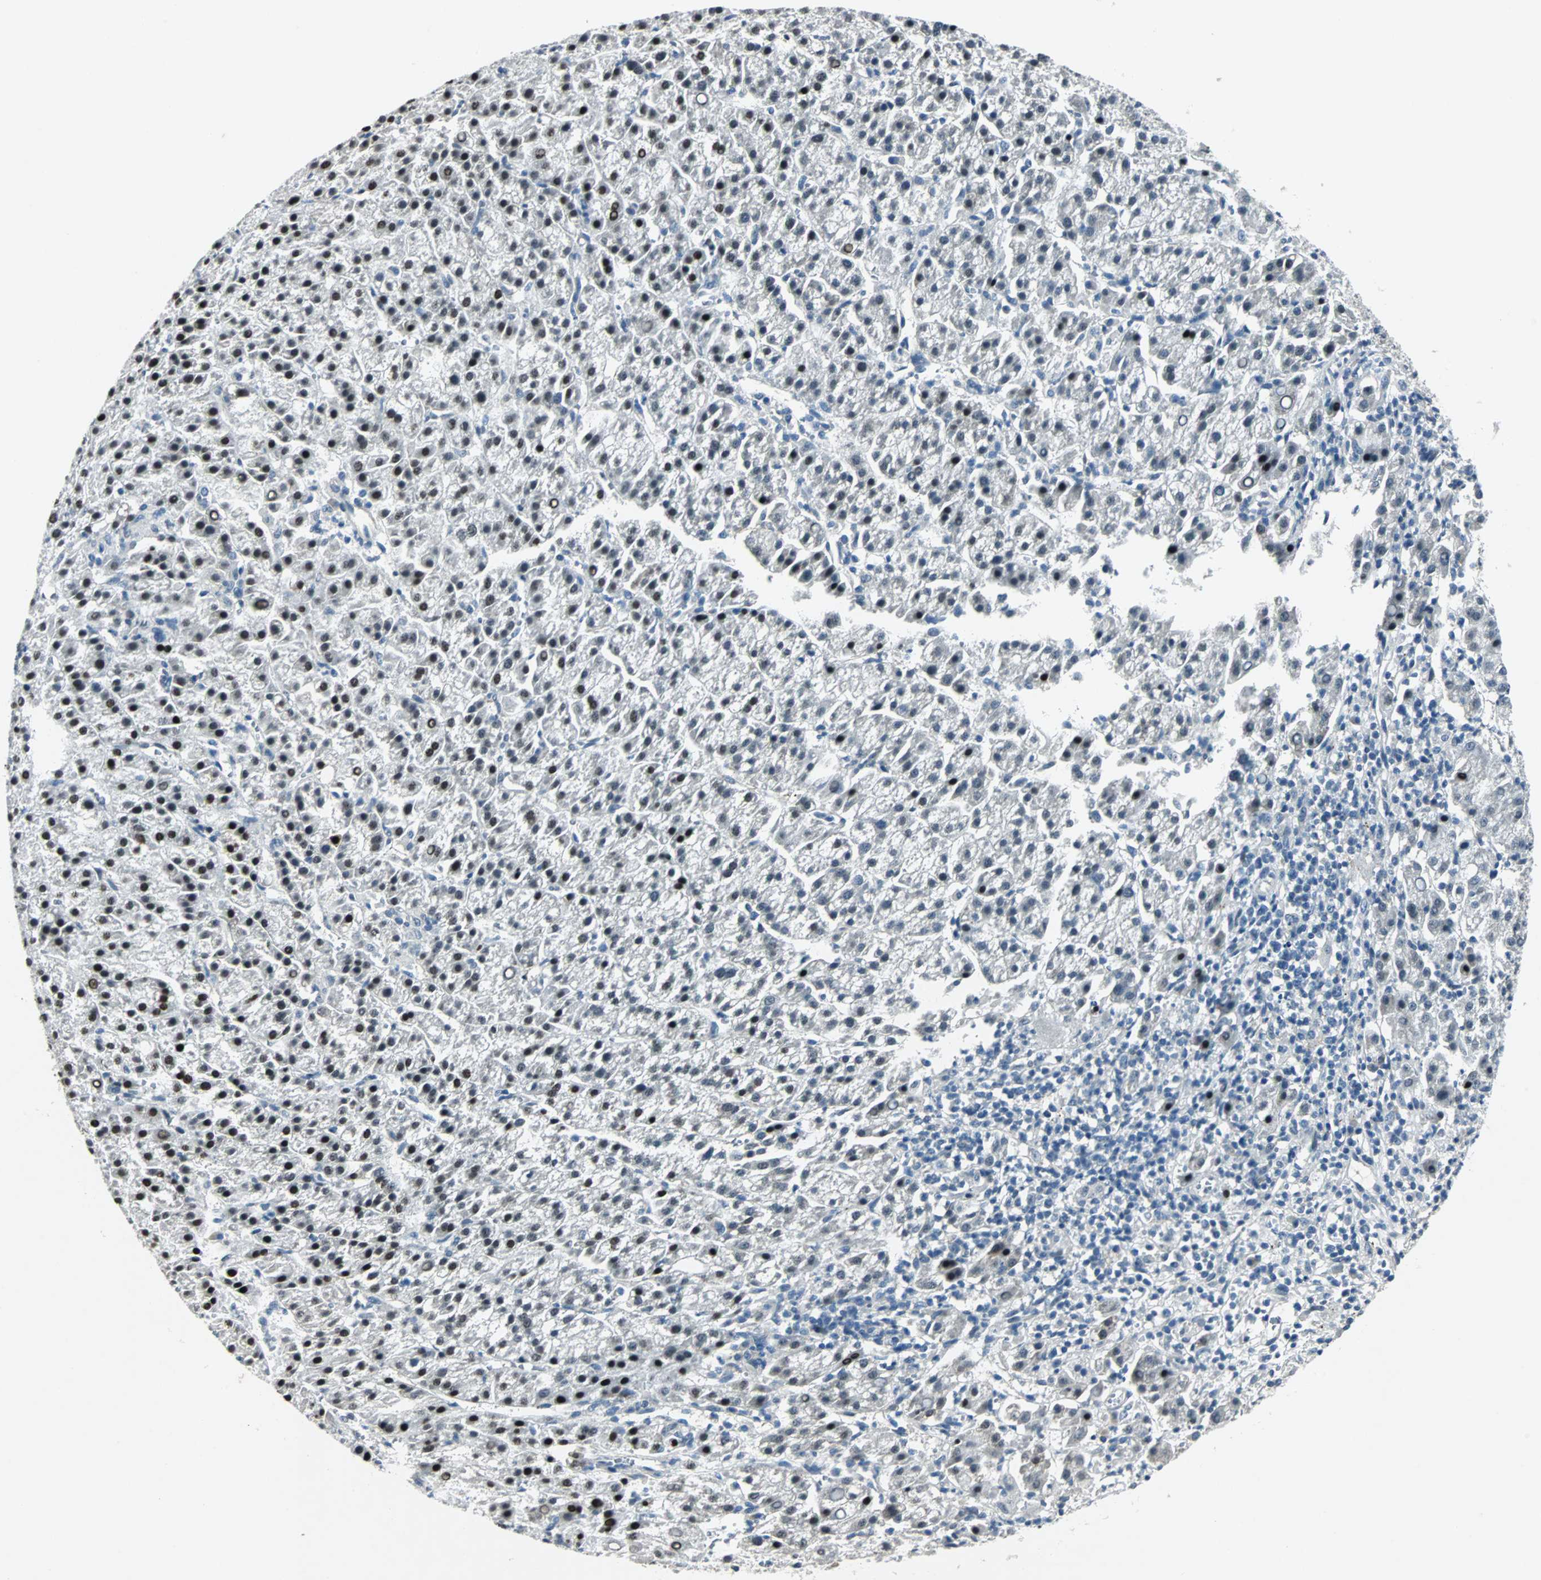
{"staining": {"intensity": "strong", "quantity": "25%-75%", "location": "nuclear"}, "tissue": "liver cancer", "cell_type": "Tumor cells", "image_type": "cancer", "snomed": [{"axis": "morphology", "description": "Carcinoma, Hepatocellular, NOS"}, {"axis": "topography", "description": "Liver"}], "caption": "A brown stain highlights strong nuclear positivity of a protein in human liver cancer (hepatocellular carcinoma) tumor cells.", "gene": "AJUBA", "patient": {"sex": "female", "age": 58}}